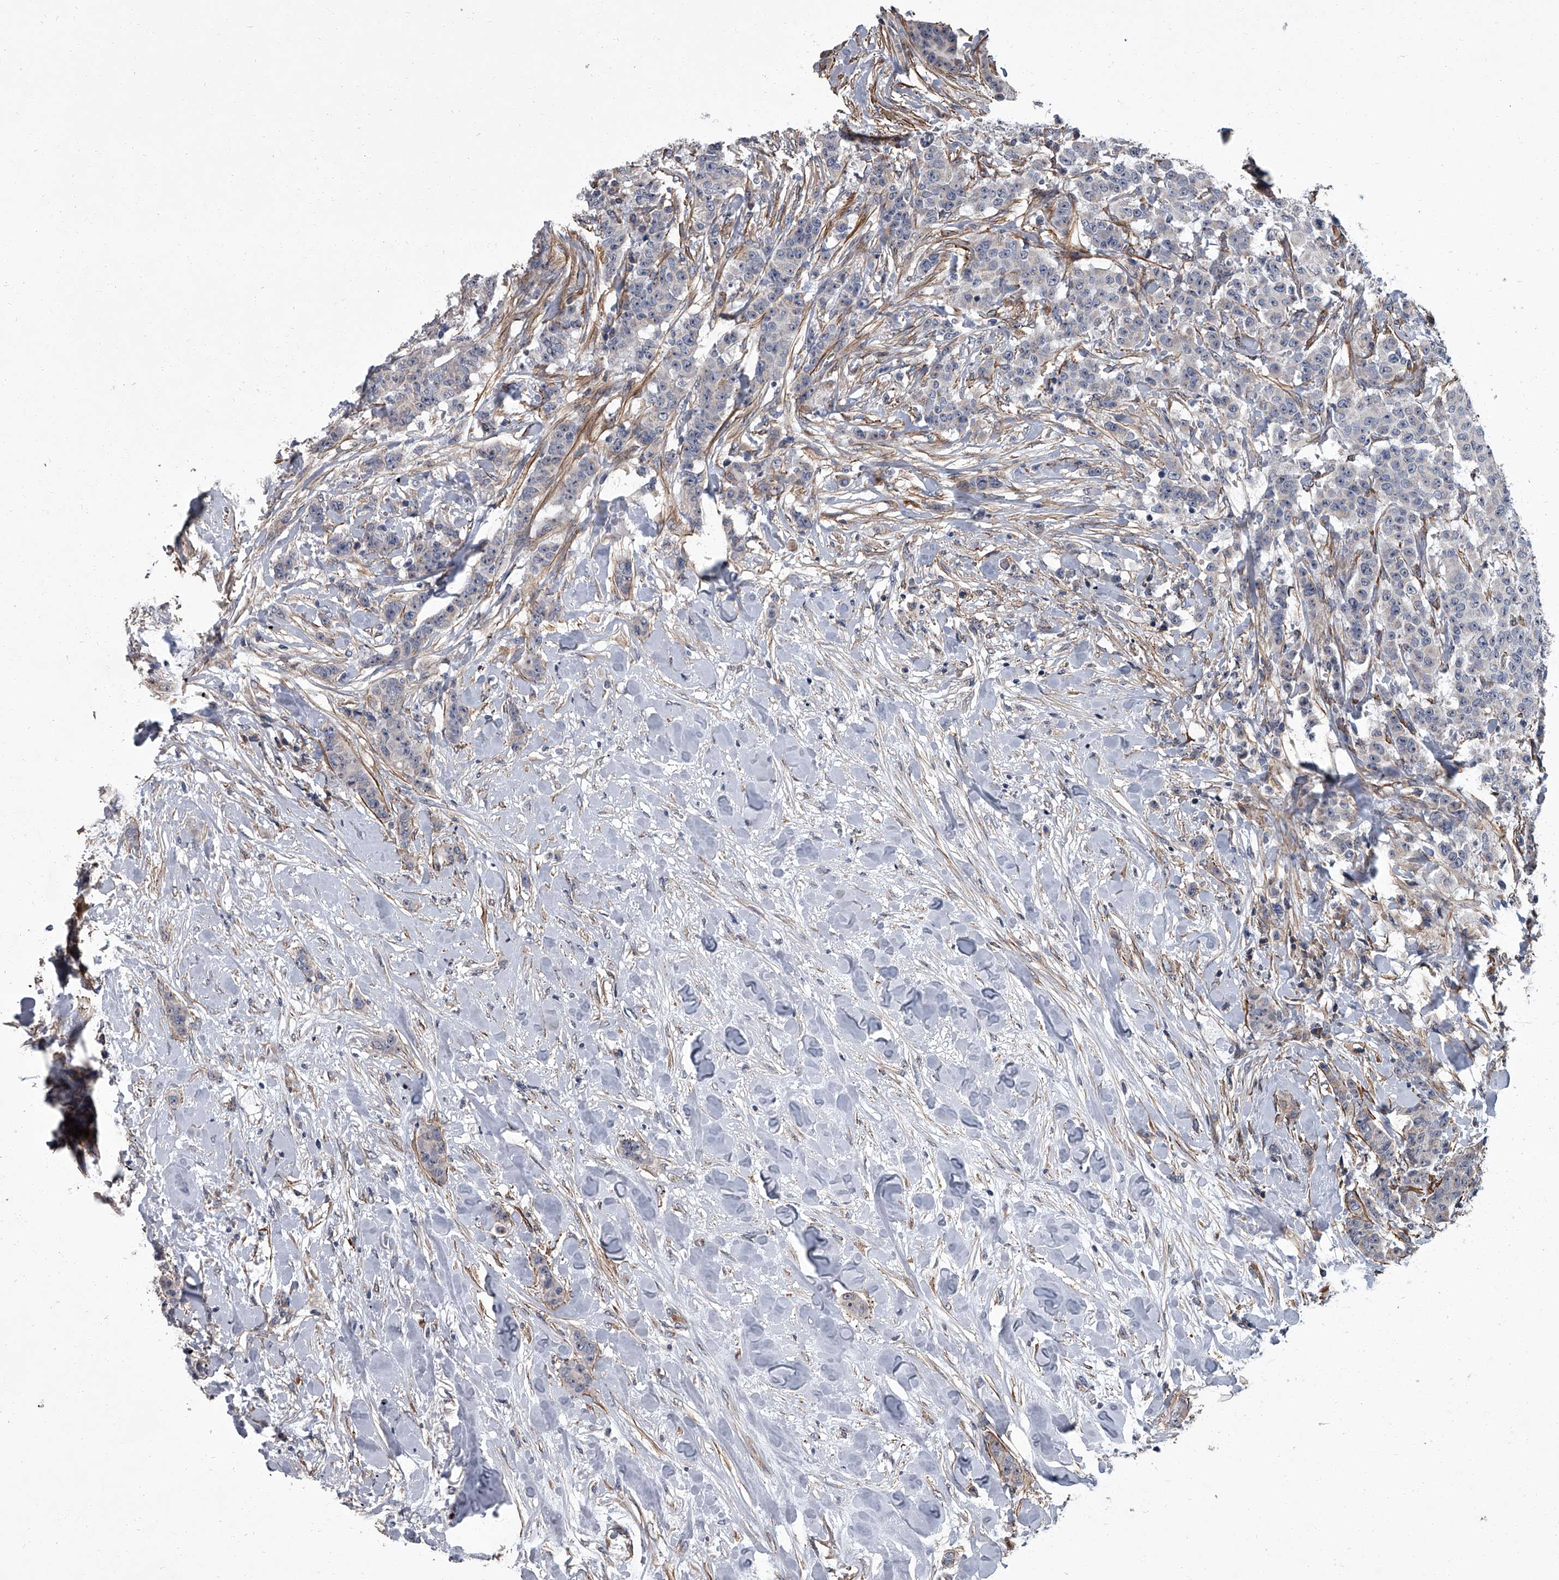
{"staining": {"intensity": "negative", "quantity": "none", "location": "none"}, "tissue": "breast cancer", "cell_type": "Tumor cells", "image_type": "cancer", "snomed": [{"axis": "morphology", "description": "Duct carcinoma"}, {"axis": "topography", "description": "Breast"}], "caption": "High magnification brightfield microscopy of infiltrating ductal carcinoma (breast) stained with DAB (3,3'-diaminobenzidine) (brown) and counterstained with hematoxylin (blue): tumor cells show no significant expression.", "gene": "SIRT4", "patient": {"sex": "female", "age": 40}}